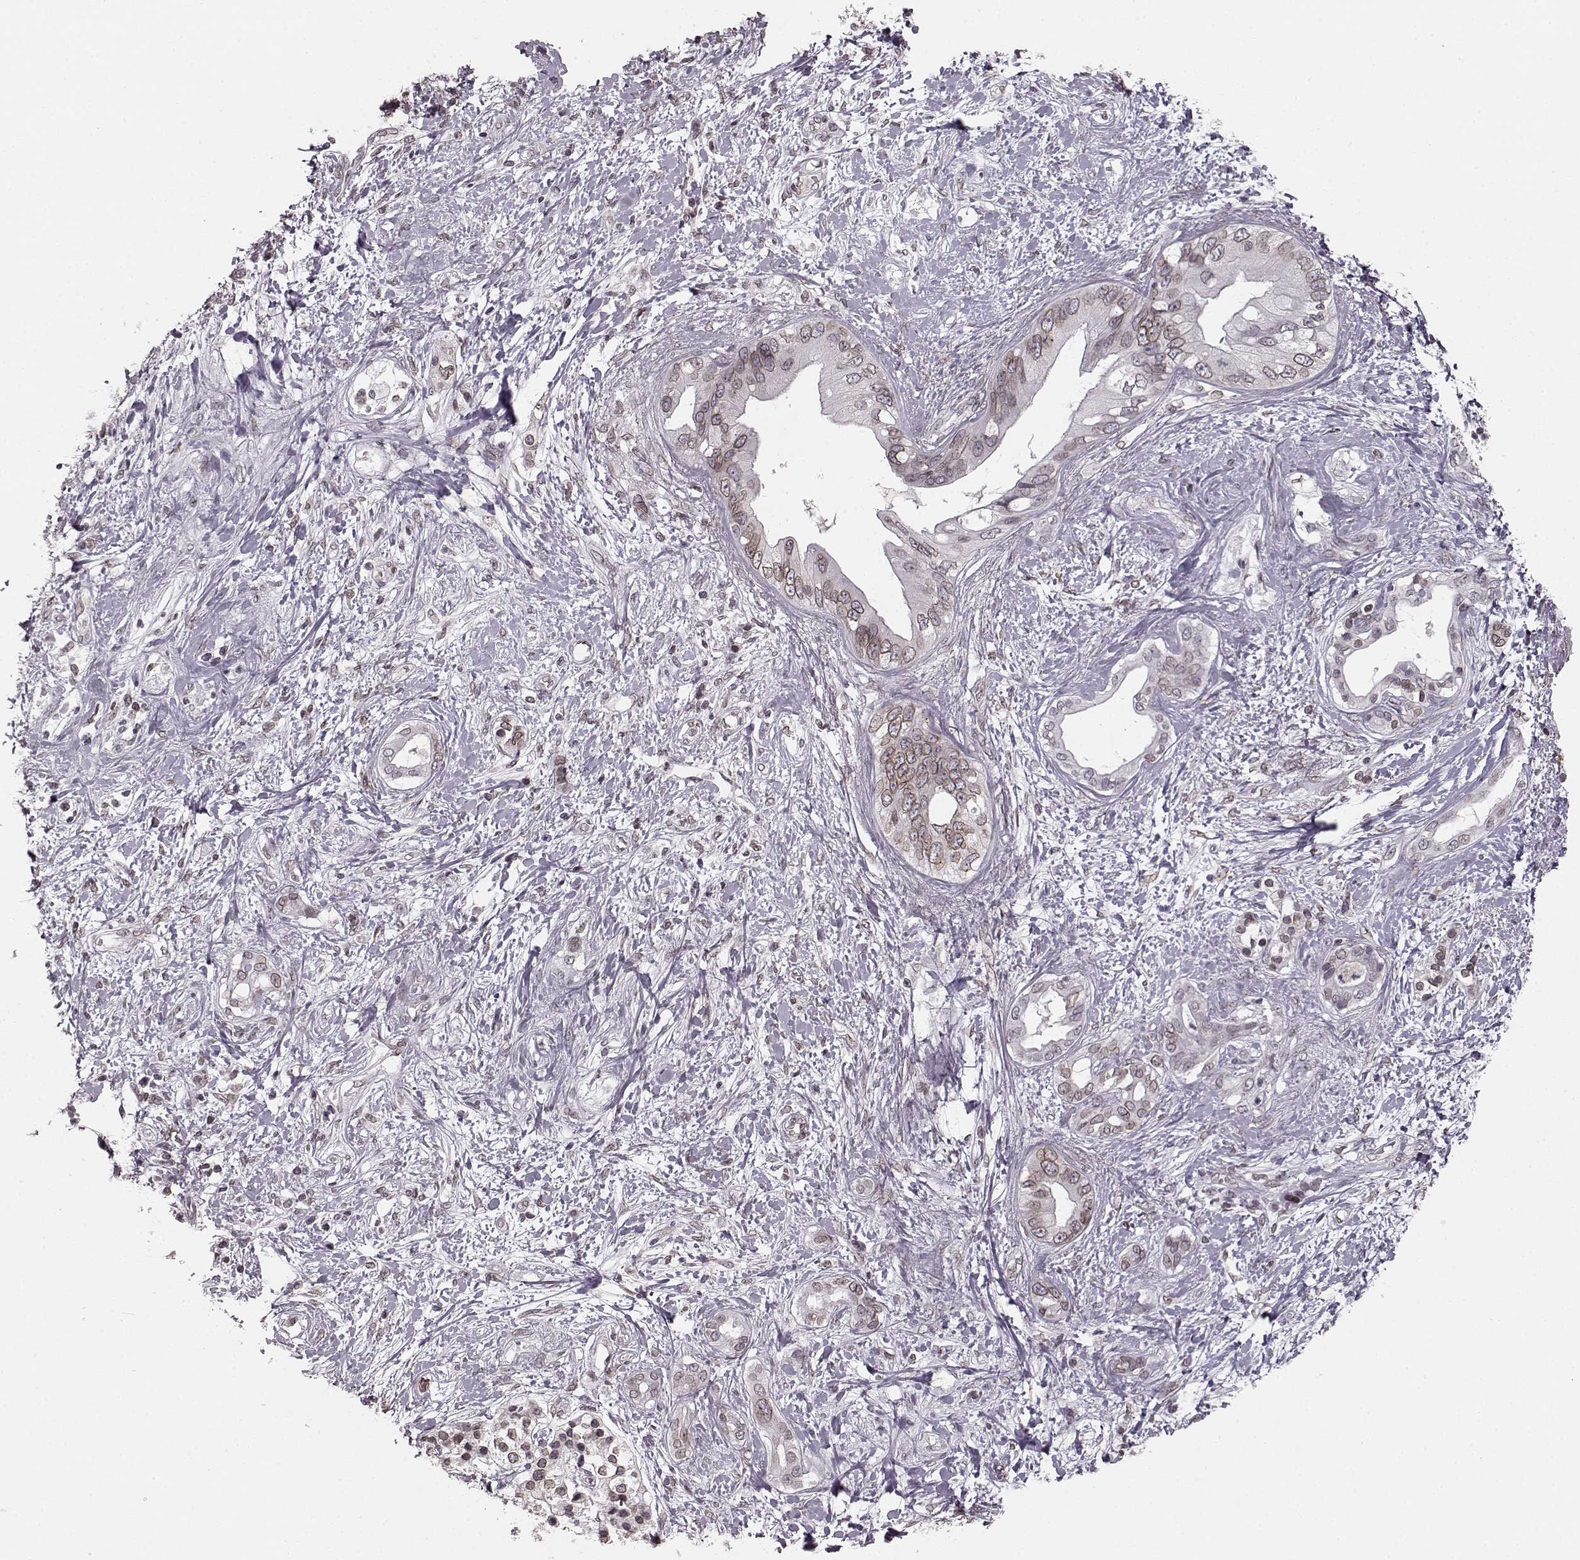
{"staining": {"intensity": "moderate", "quantity": "25%-75%", "location": "cytoplasmic/membranous,nuclear"}, "tissue": "pancreatic cancer", "cell_type": "Tumor cells", "image_type": "cancer", "snomed": [{"axis": "morphology", "description": "Adenocarcinoma, NOS"}, {"axis": "topography", "description": "Pancreas"}], "caption": "Pancreatic cancer (adenocarcinoma) tissue reveals moderate cytoplasmic/membranous and nuclear positivity in approximately 25%-75% of tumor cells, visualized by immunohistochemistry.", "gene": "DCAF12", "patient": {"sex": "female", "age": 56}}